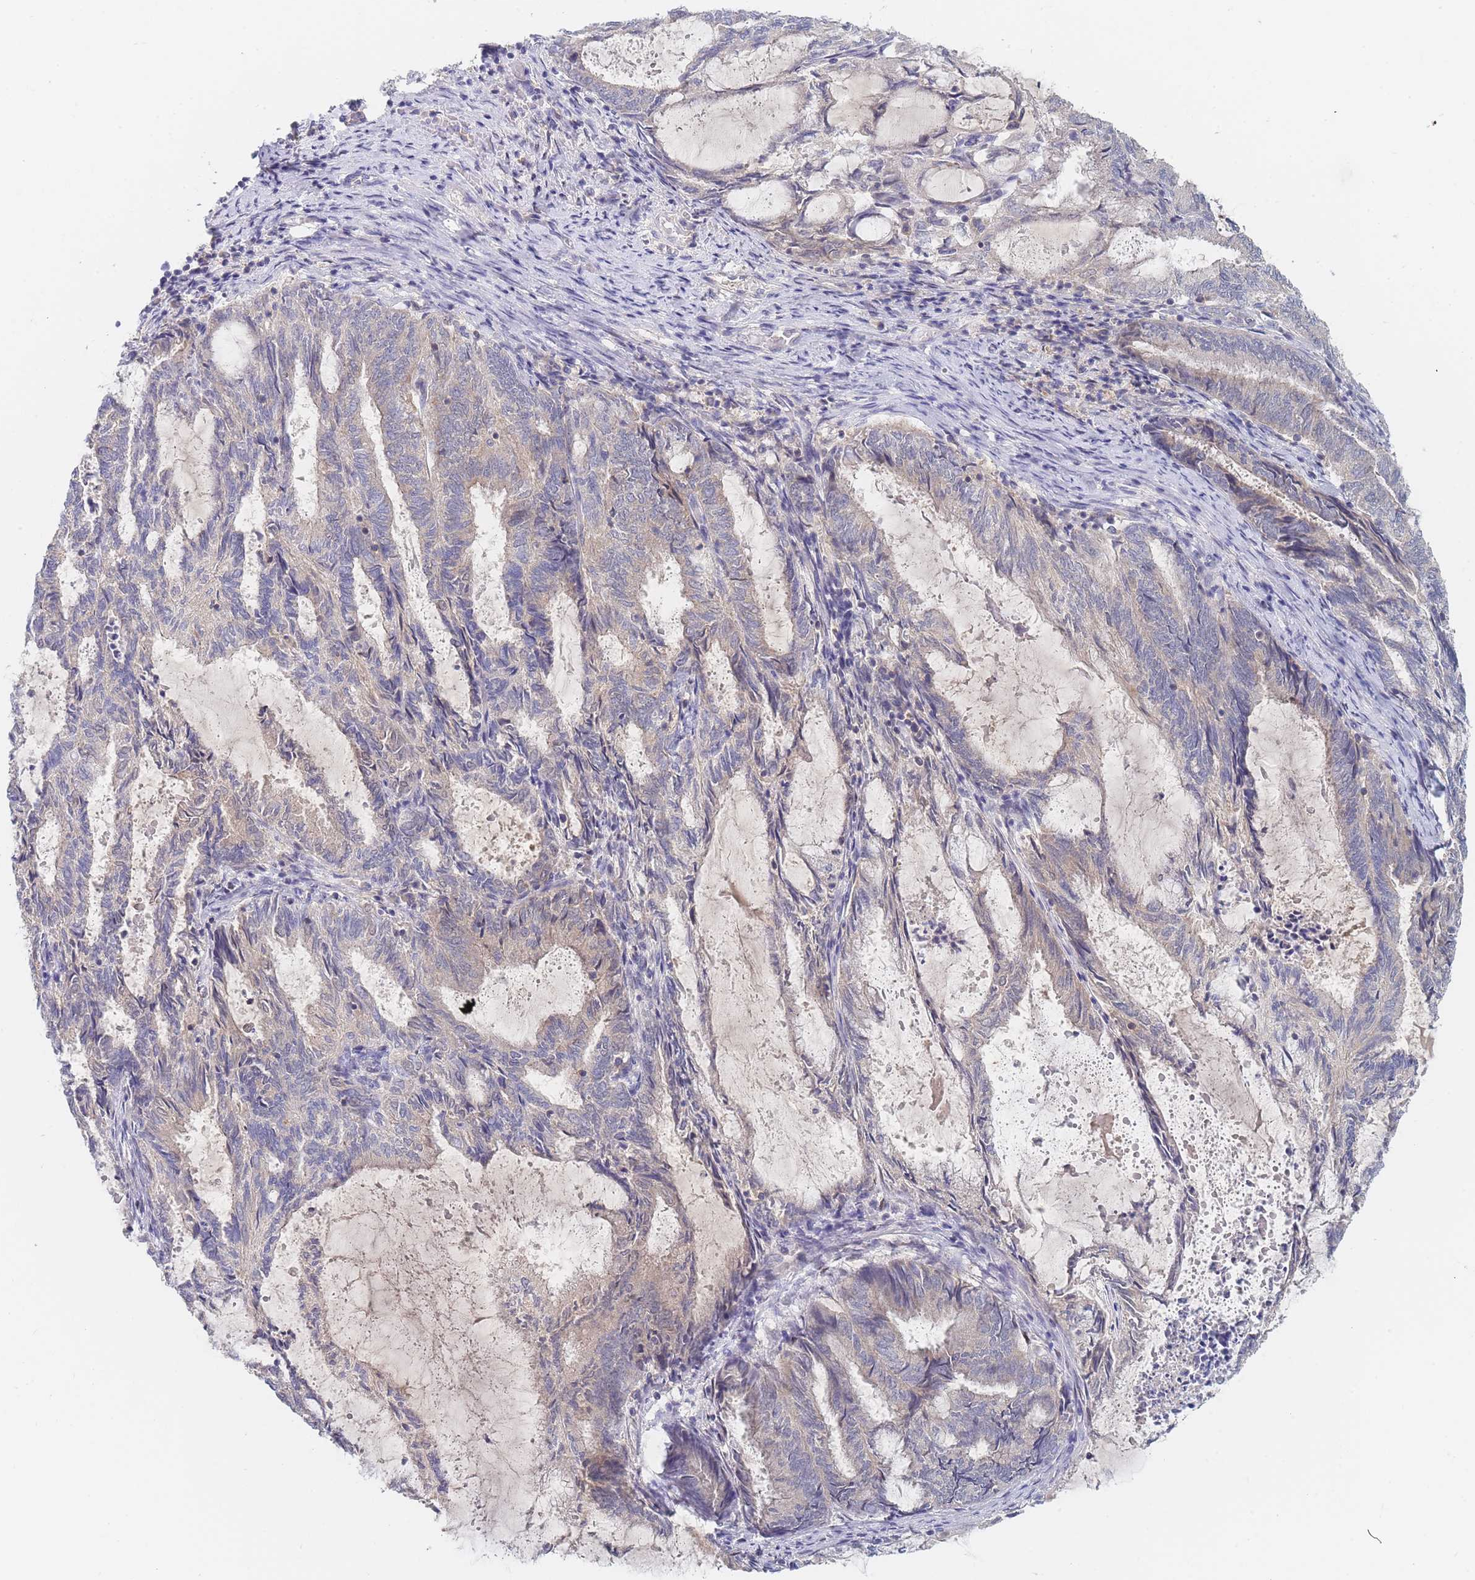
{"staining": {"intensity": "weak", "quantity": "25%-75%", "location": "cytoplasmic/membranous"}, "tissue": "endometrial cancer", "cell_type": "Tumor cells", "image_type": "cancer", "snomed": [{"axis": "morphology", "description": "Adenocarcinoma, NOS"}, {"axis": "topography", "description": "Endometrium"}], "caption": "The histopathology image displays immunohistochemical staining of adenocarcinoma (endometrial). There is weak cytoplasmic/membranous staining is identified in approximately 25%-75% of tumor cells.", "gene": "PPP6C", "patient": {"sex": "female", "age": 80}}